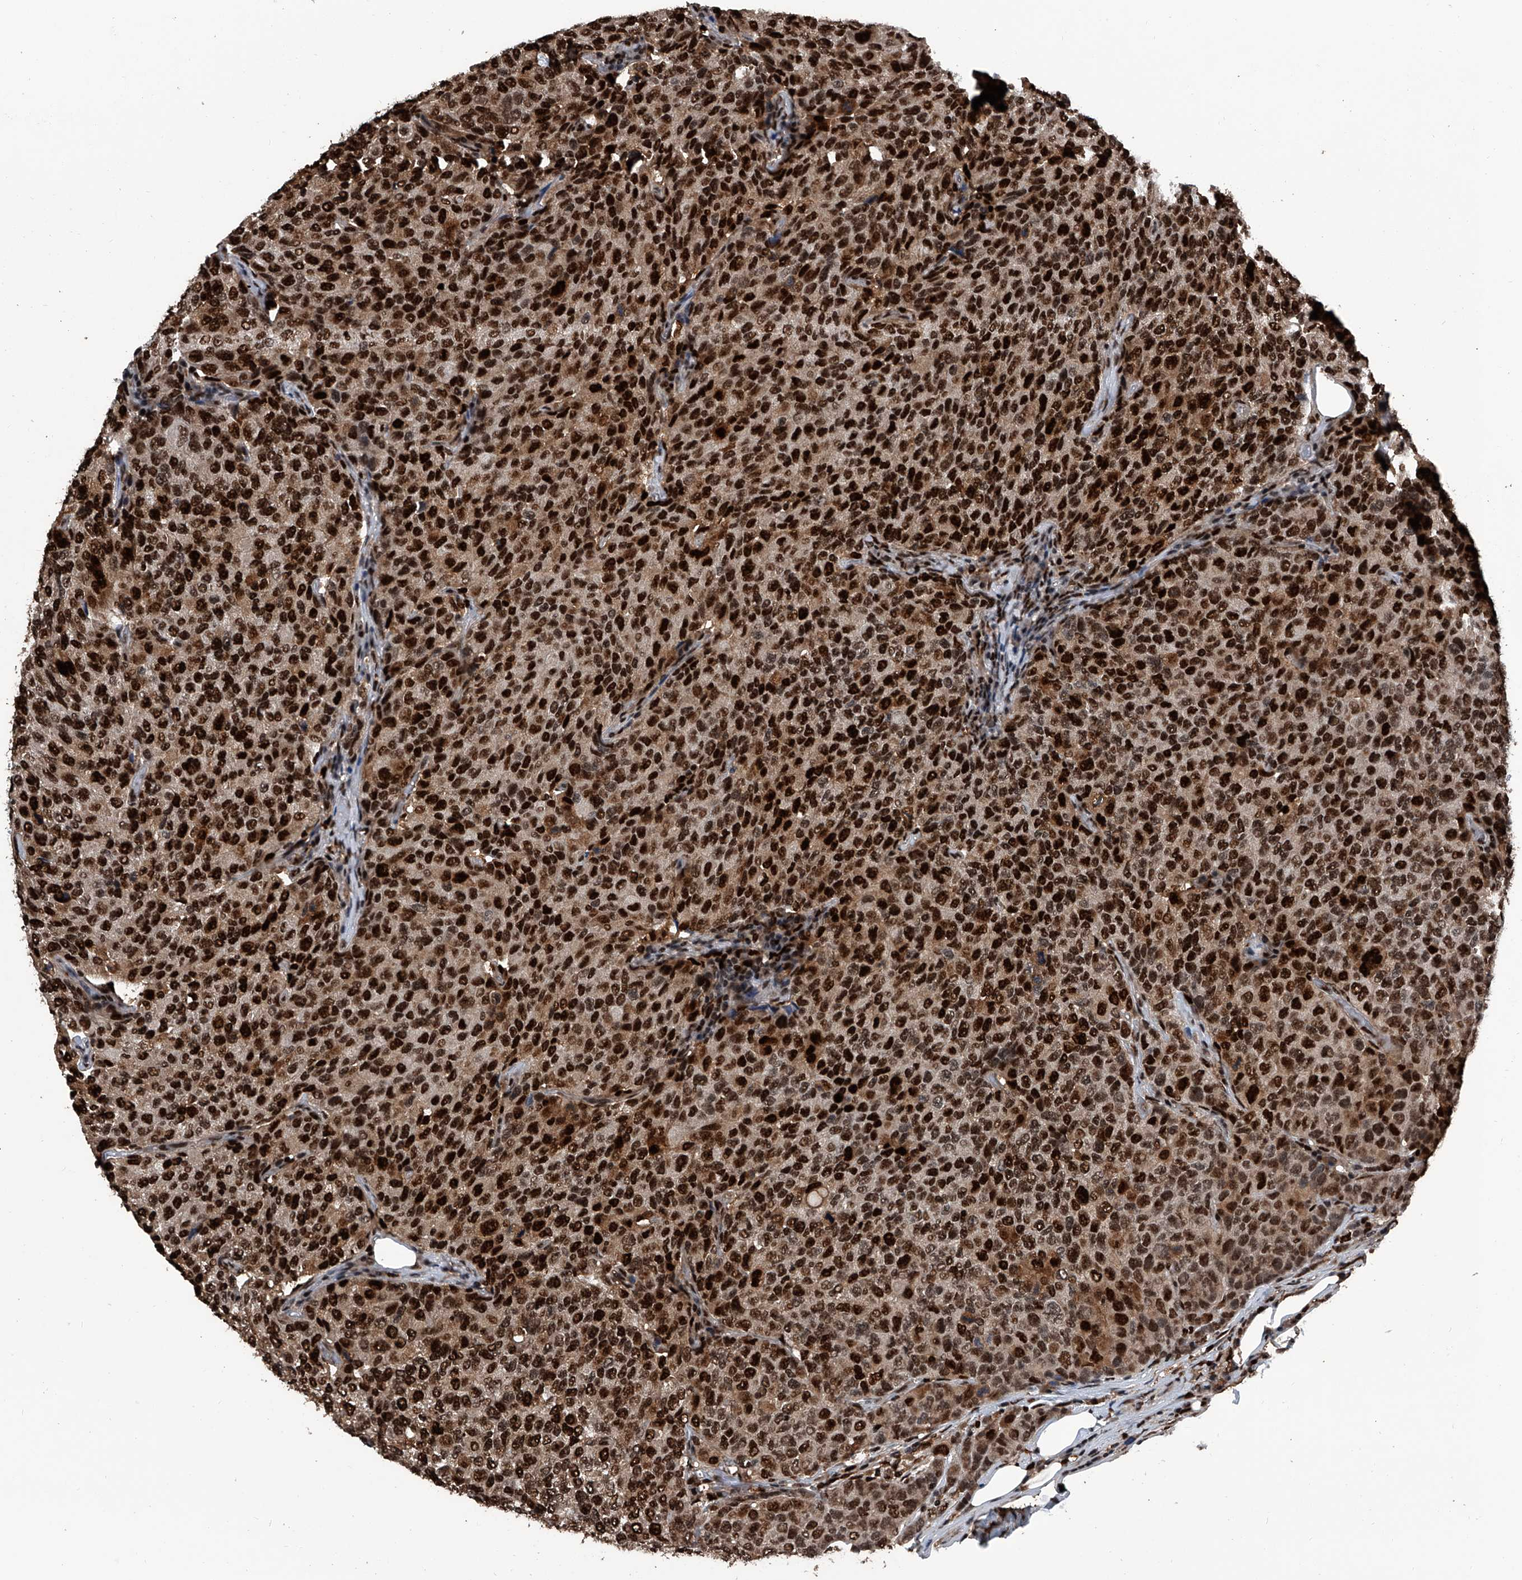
{"staining": {"intensity": "strong", "quantity": ">75%", "location": "nuclear"}, "tissue": "breast cancer", "cell_type": "Tumor cells", "image_type": "cancer", "snomed": [{"axis": "morphology", "description": "Duct carcinoma"}, {"axis": "topography", "description": "Breast"}], "caption": "Protein staining demonstrates strong nuclear positivity in about >75% of tumor cells in breast cancer. The protein is shown in brown color, while the nuclei are stained blue.", "gene": "FKBP5", "patient": {"sex": "female", "age": 55}}